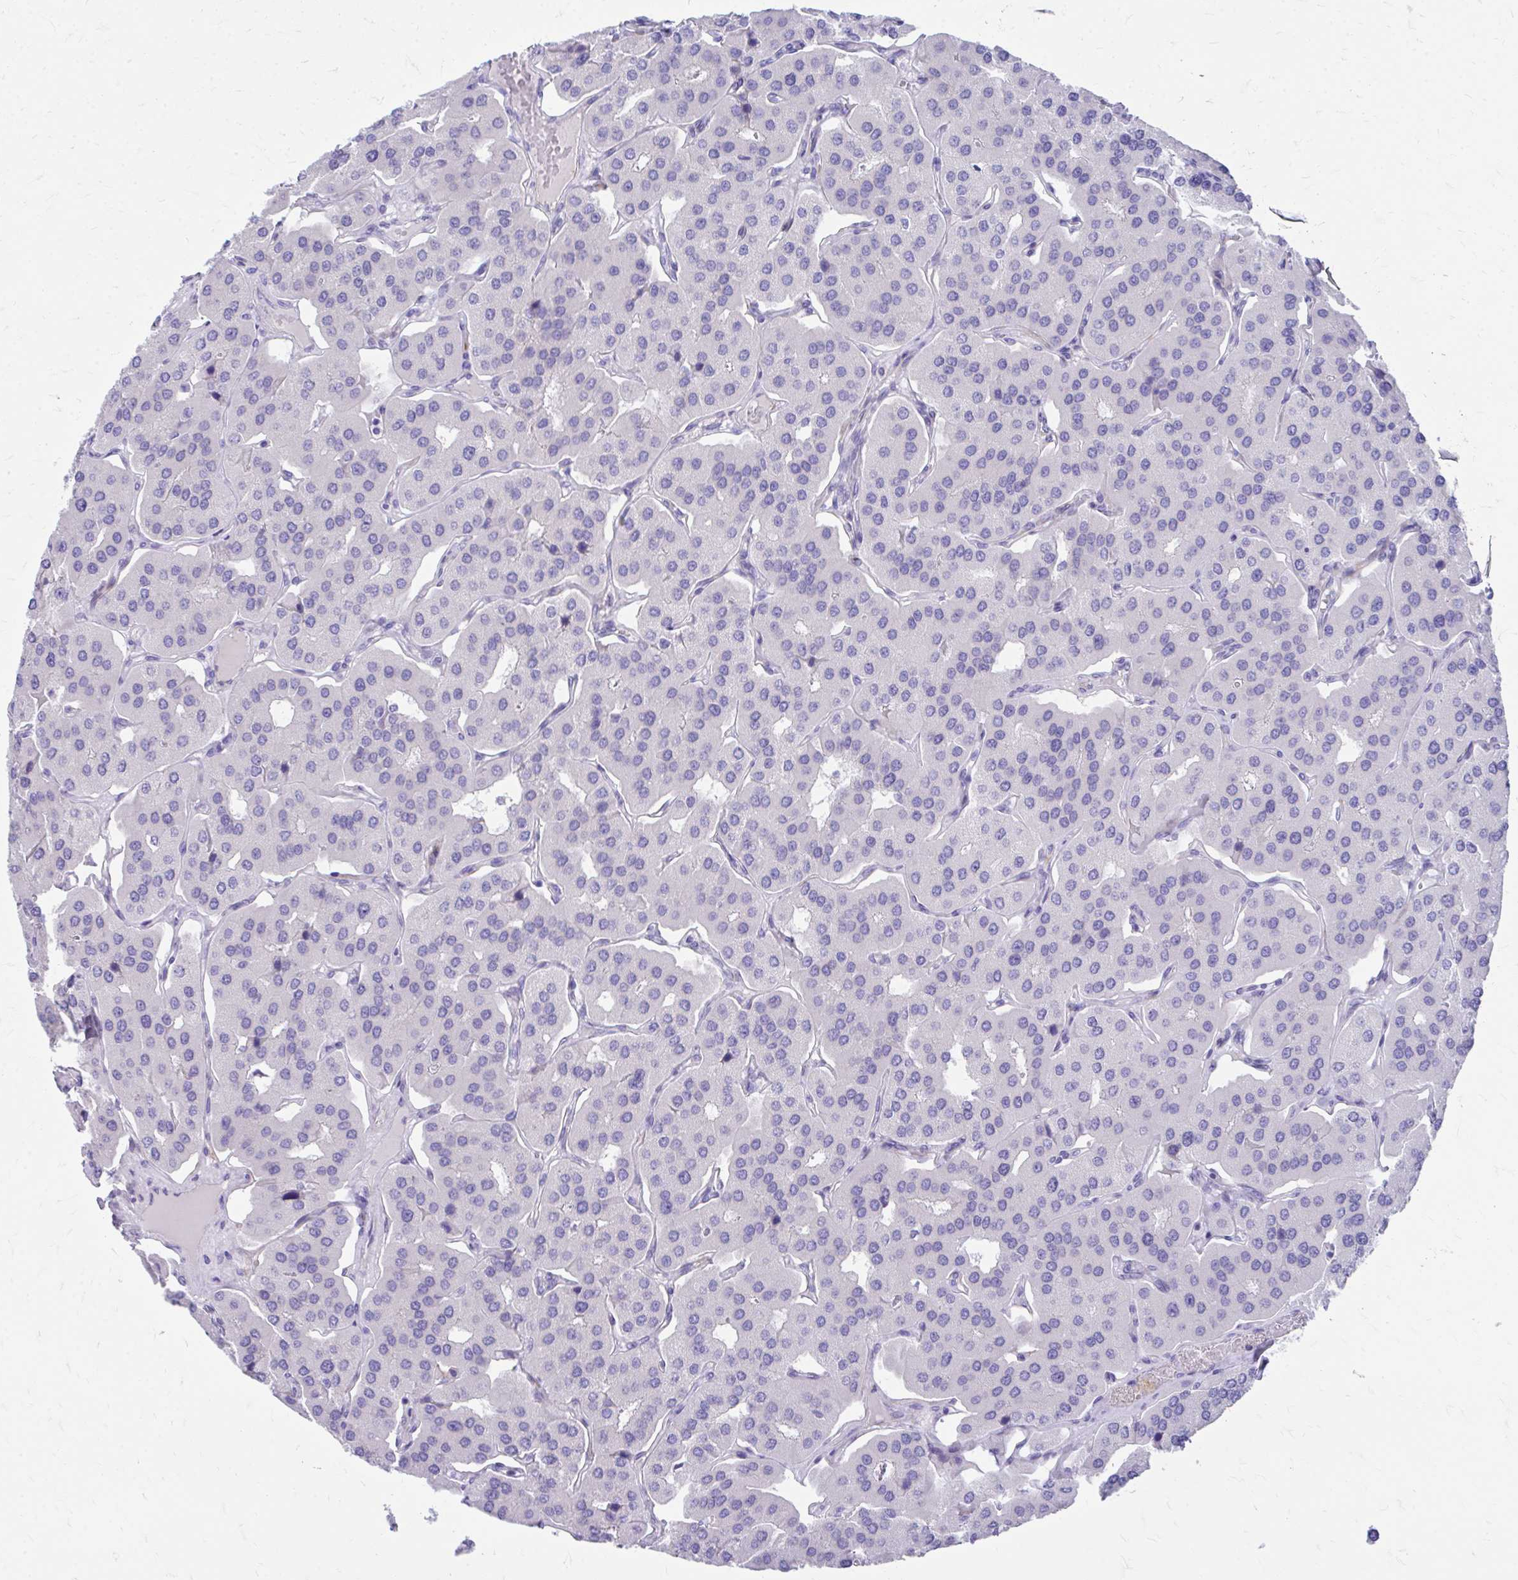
{"staining": {"intensity": "negative", "quantity": "none", "location": "none"}, "tissue": "parathyroid gland", "cell_type": "Glandular cells", "image_type": "normal", "snomed": [{"axis": "morphology", "description": "Normal tissue, NOS"}, {"axis": "morphology", "description": "Adenoma, NOS"}, {"axis": "topography", "description": "Parathyroid gland"}], "caption": "Immunohistochemical staining of normal human parathyroid gland displays no significant staining in glandular cells. The staining is performed using DAB brown chromogen with nuclei counter-stained in using hematoxylin.", "gene": "ENSG00000285953", "patient": {"sex": "female", "age": 86}}